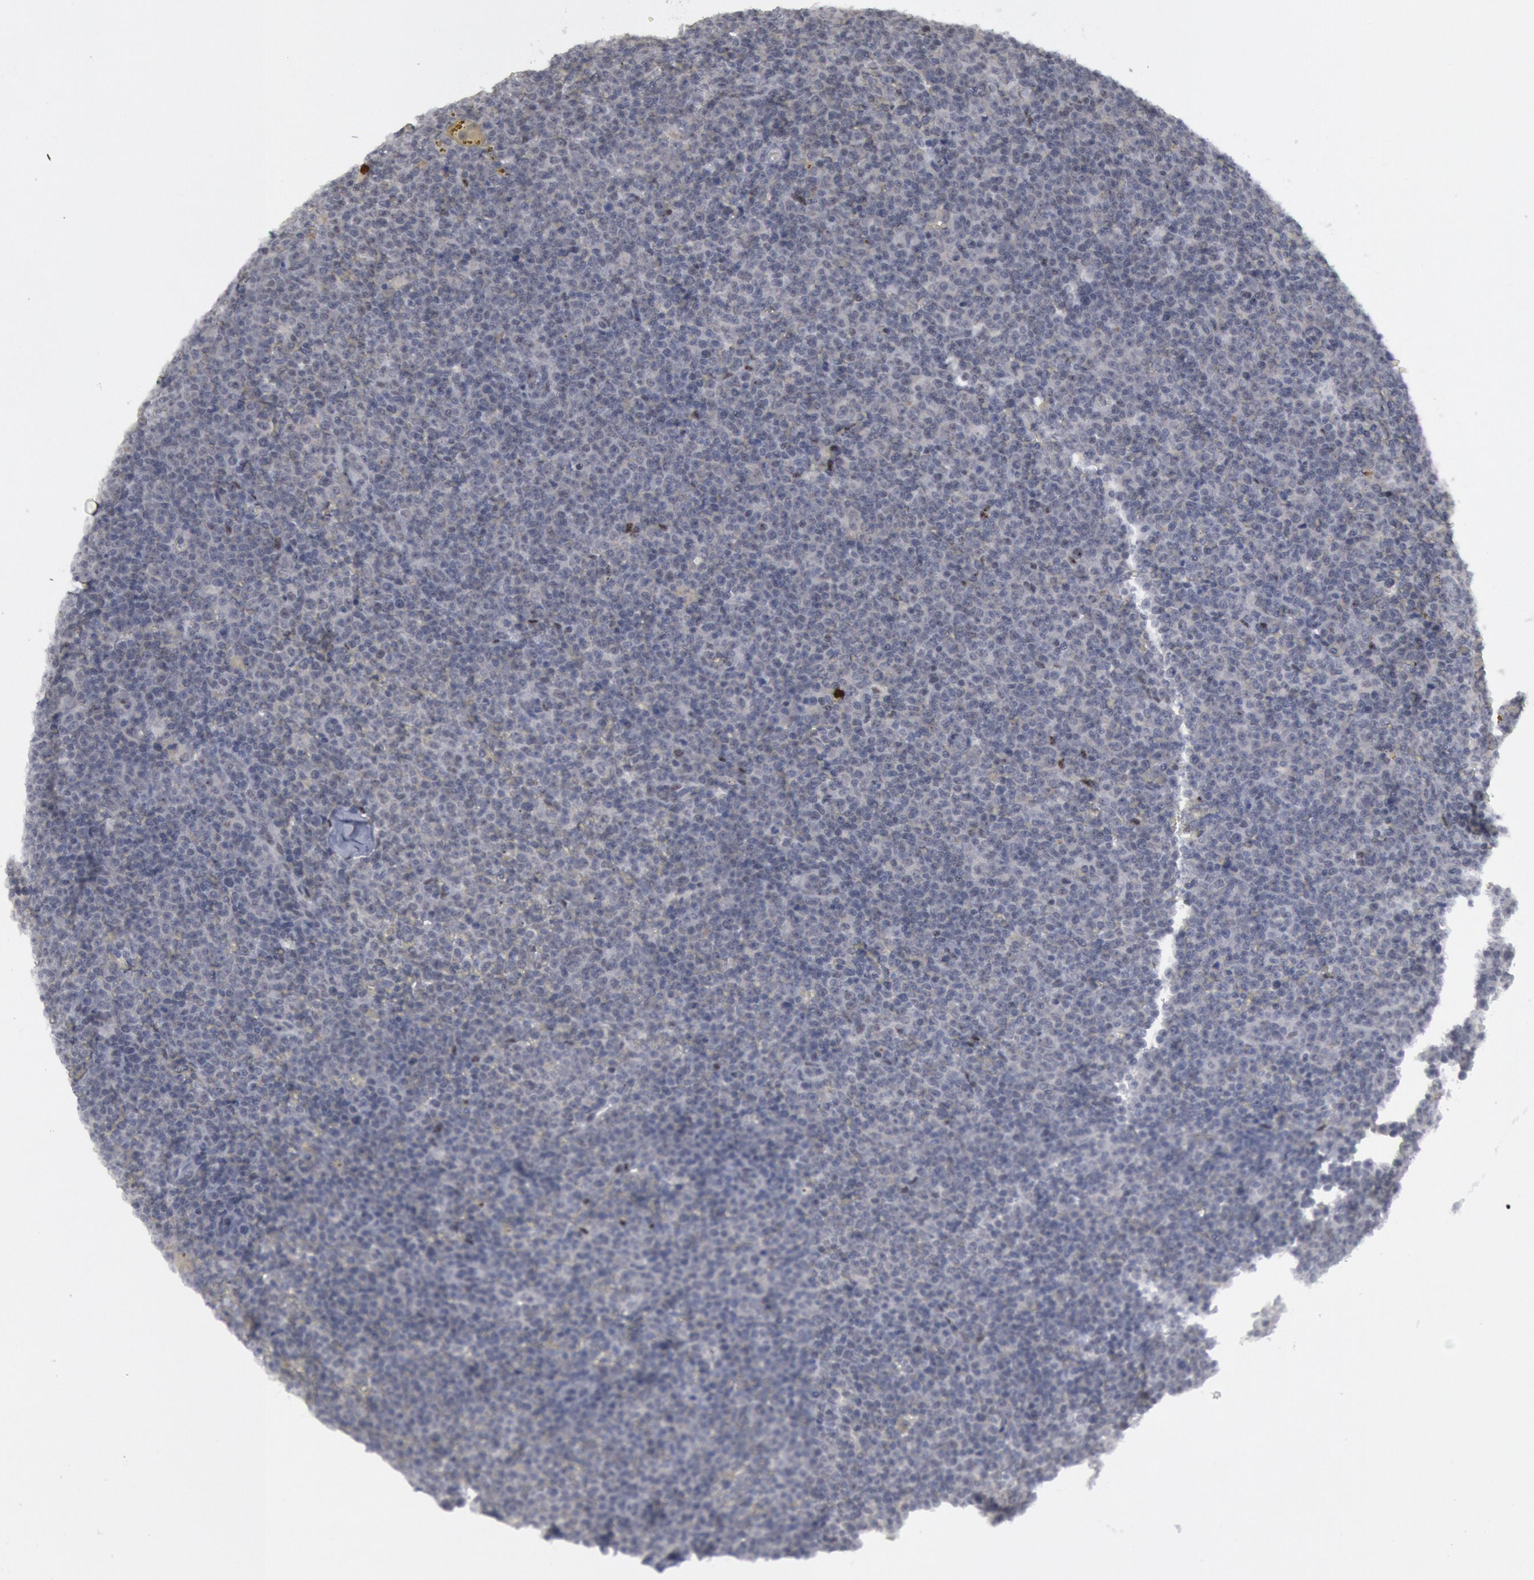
{"staining": {"intensity": "negative", "quantity": "none", "location": "none"}, "tissue": "lymphoma", "cell_type": "Tumor cells", "image_type": "cancer", "snomed": [{"axis": "morphology", "description": "Malignant lymphoma, non-Hodgkin's type, Low grade"}, {"axis": "topography", "description": "Lymph node"}], "caption": "DAB immunohistochemical staining of low-grade malignant lymphoma, non-Hodgkin's type displays no significant staining in tumor cells.", "gene": "FOXO1", "patient": {"sex": "male", "age": 50}}